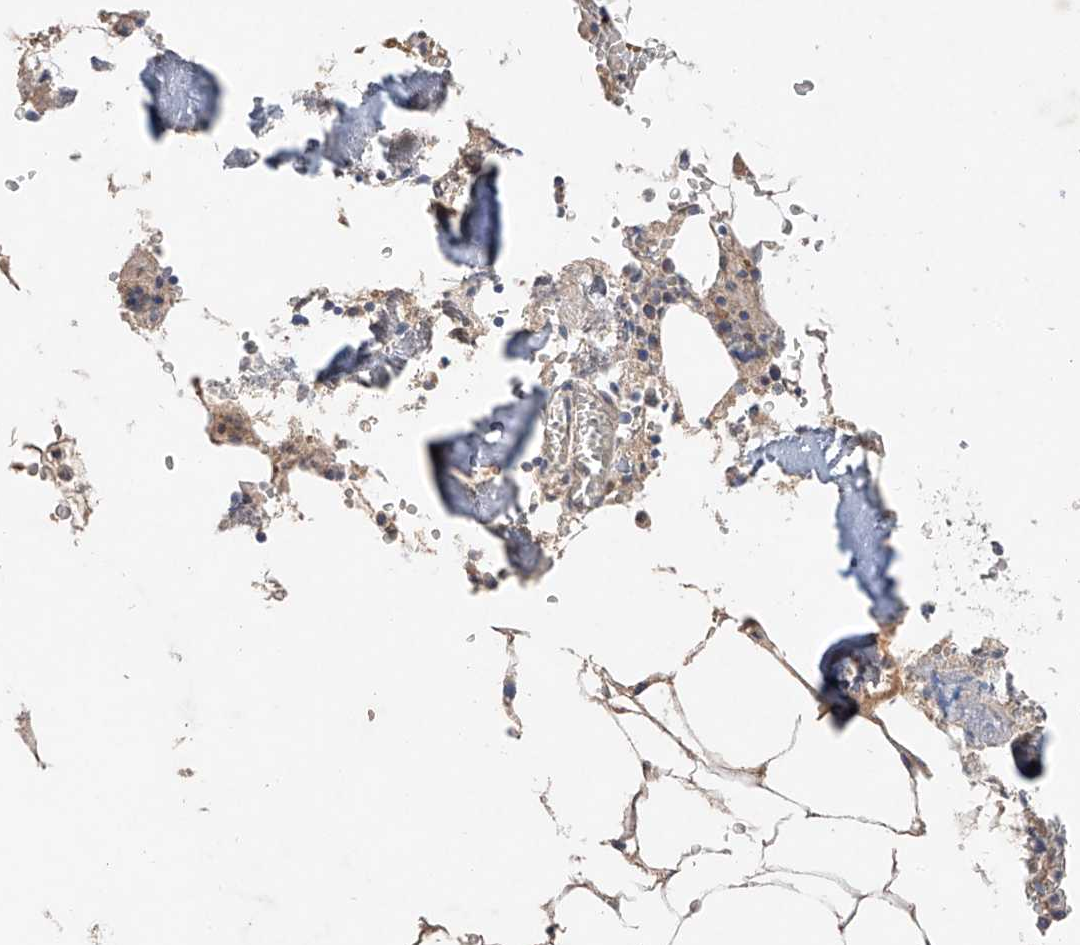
{"staining": {"intensity": "moderate", "quantity": "<25%", "location": "cytoplasmic/membranous"}, "tissue": "bone marrow", "cell_type": "Hematopoietic cells", "image_type": "normal", "snomed": [{"axis": "morphology", "description": "Normal tissue, NOS"}, {"axis": "topography", "description": "Bone marrow"}], "caption": "This photomicrograph reveals immunohistochemistry staining of unremarkable human bone marrow, with low moderate cytoplasmic/membranous positivity in approximately <25% of hematopoietic cells.", "gene": "FASTK", "patient": {"sex": "male", "age": 70}}